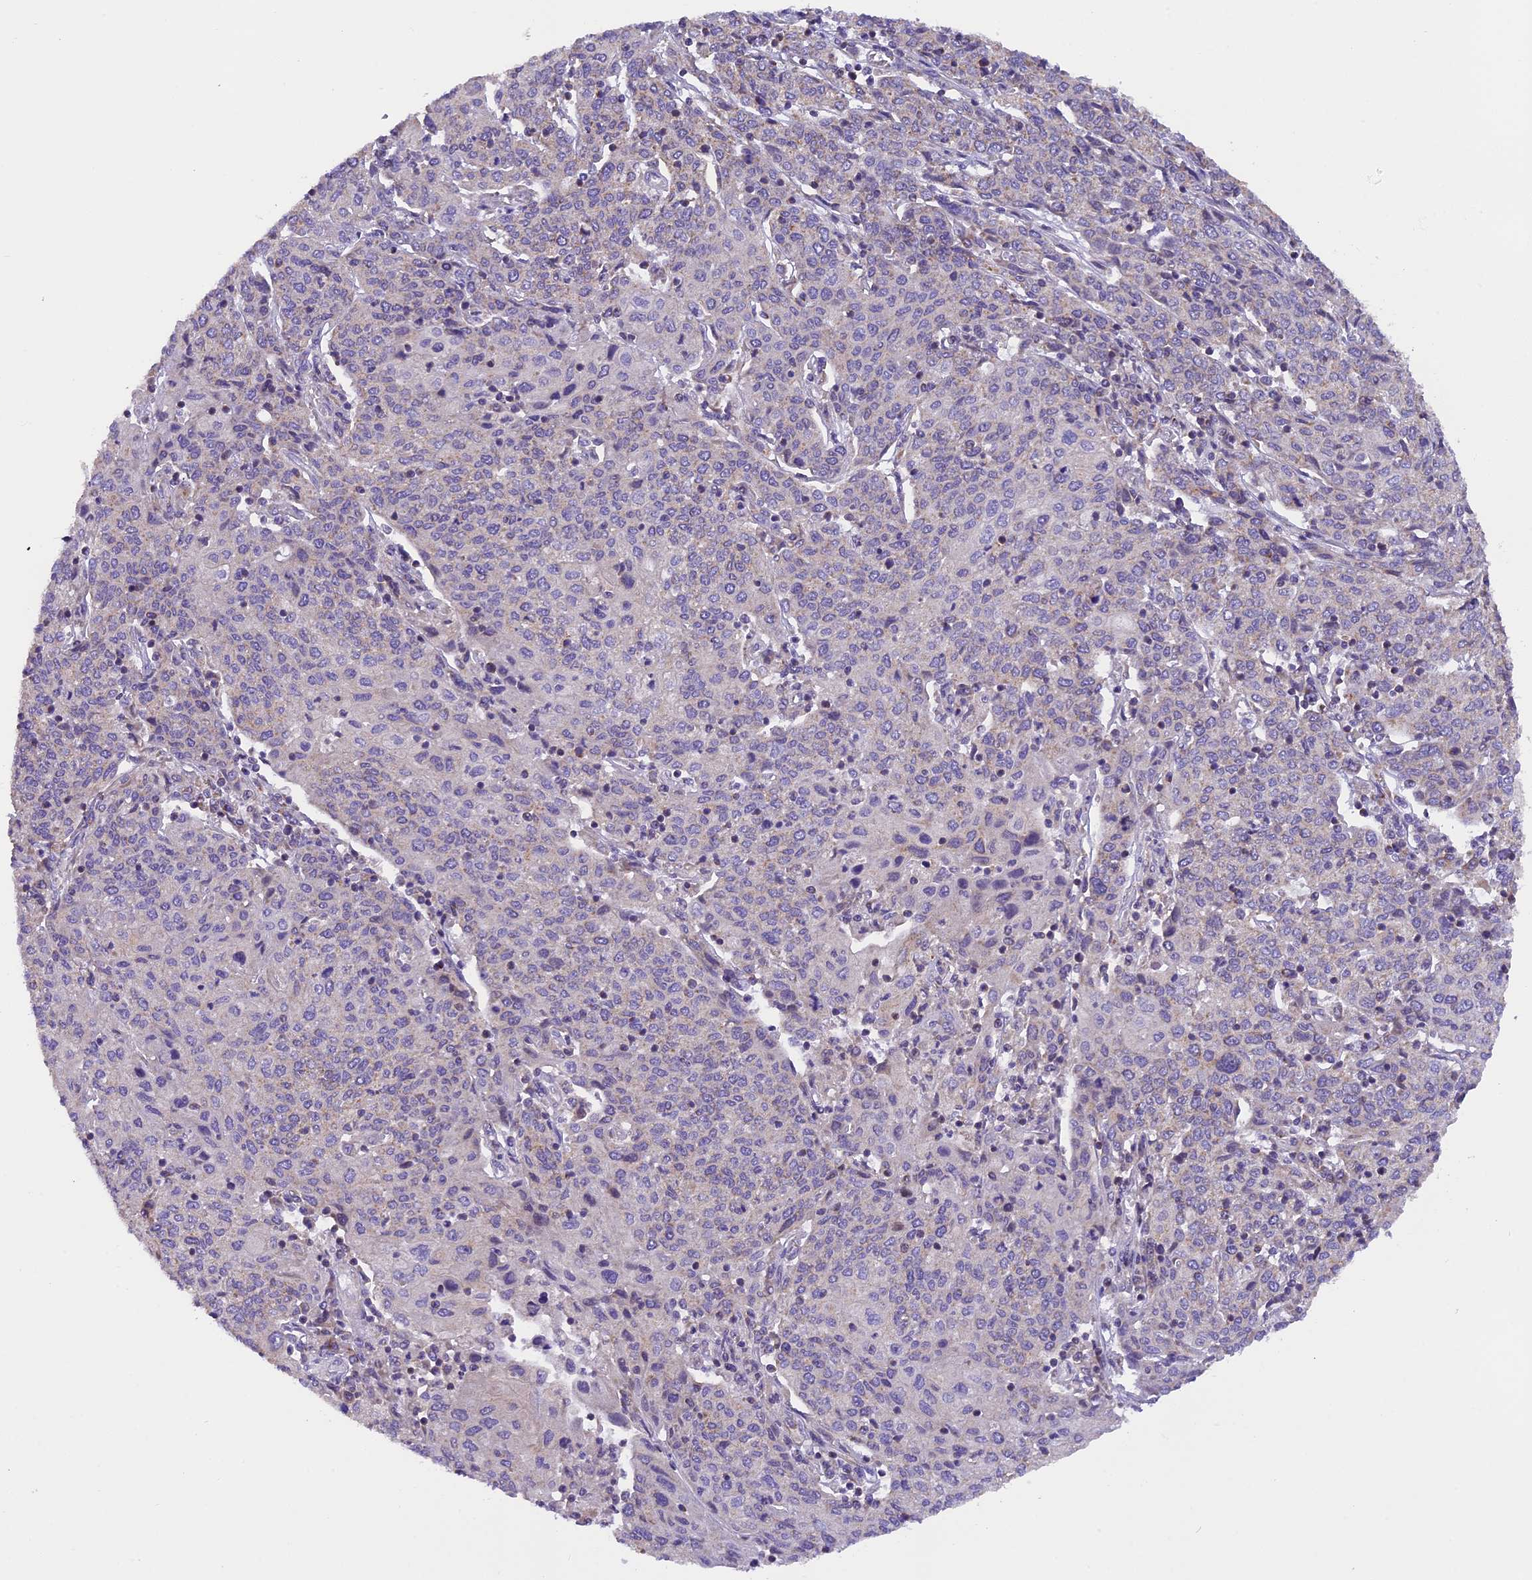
{"staining": {"intensity": "weak", "quantity": "25%-75%", "location": "cytoplasmic/membranous"}, "tissue": "cervical cancer", "cell_type": "Tumor cells", "image_type": "cancer", "snomed": [{"axis": "morphology", "description": "Squamous cell carcinoma, NOS"}, {"axis": "topography", "description": "Cervix"}], "caption": "This is a photomicrograph of immunohistochemistry (IHC) staining of cervical cancer (squamous cell carcinoma), which shows weak positivity in the cytoplasmic/membranous of tumor cells.", "gene": "MGME1", "patient": {"sex": "female", "age": 67}}